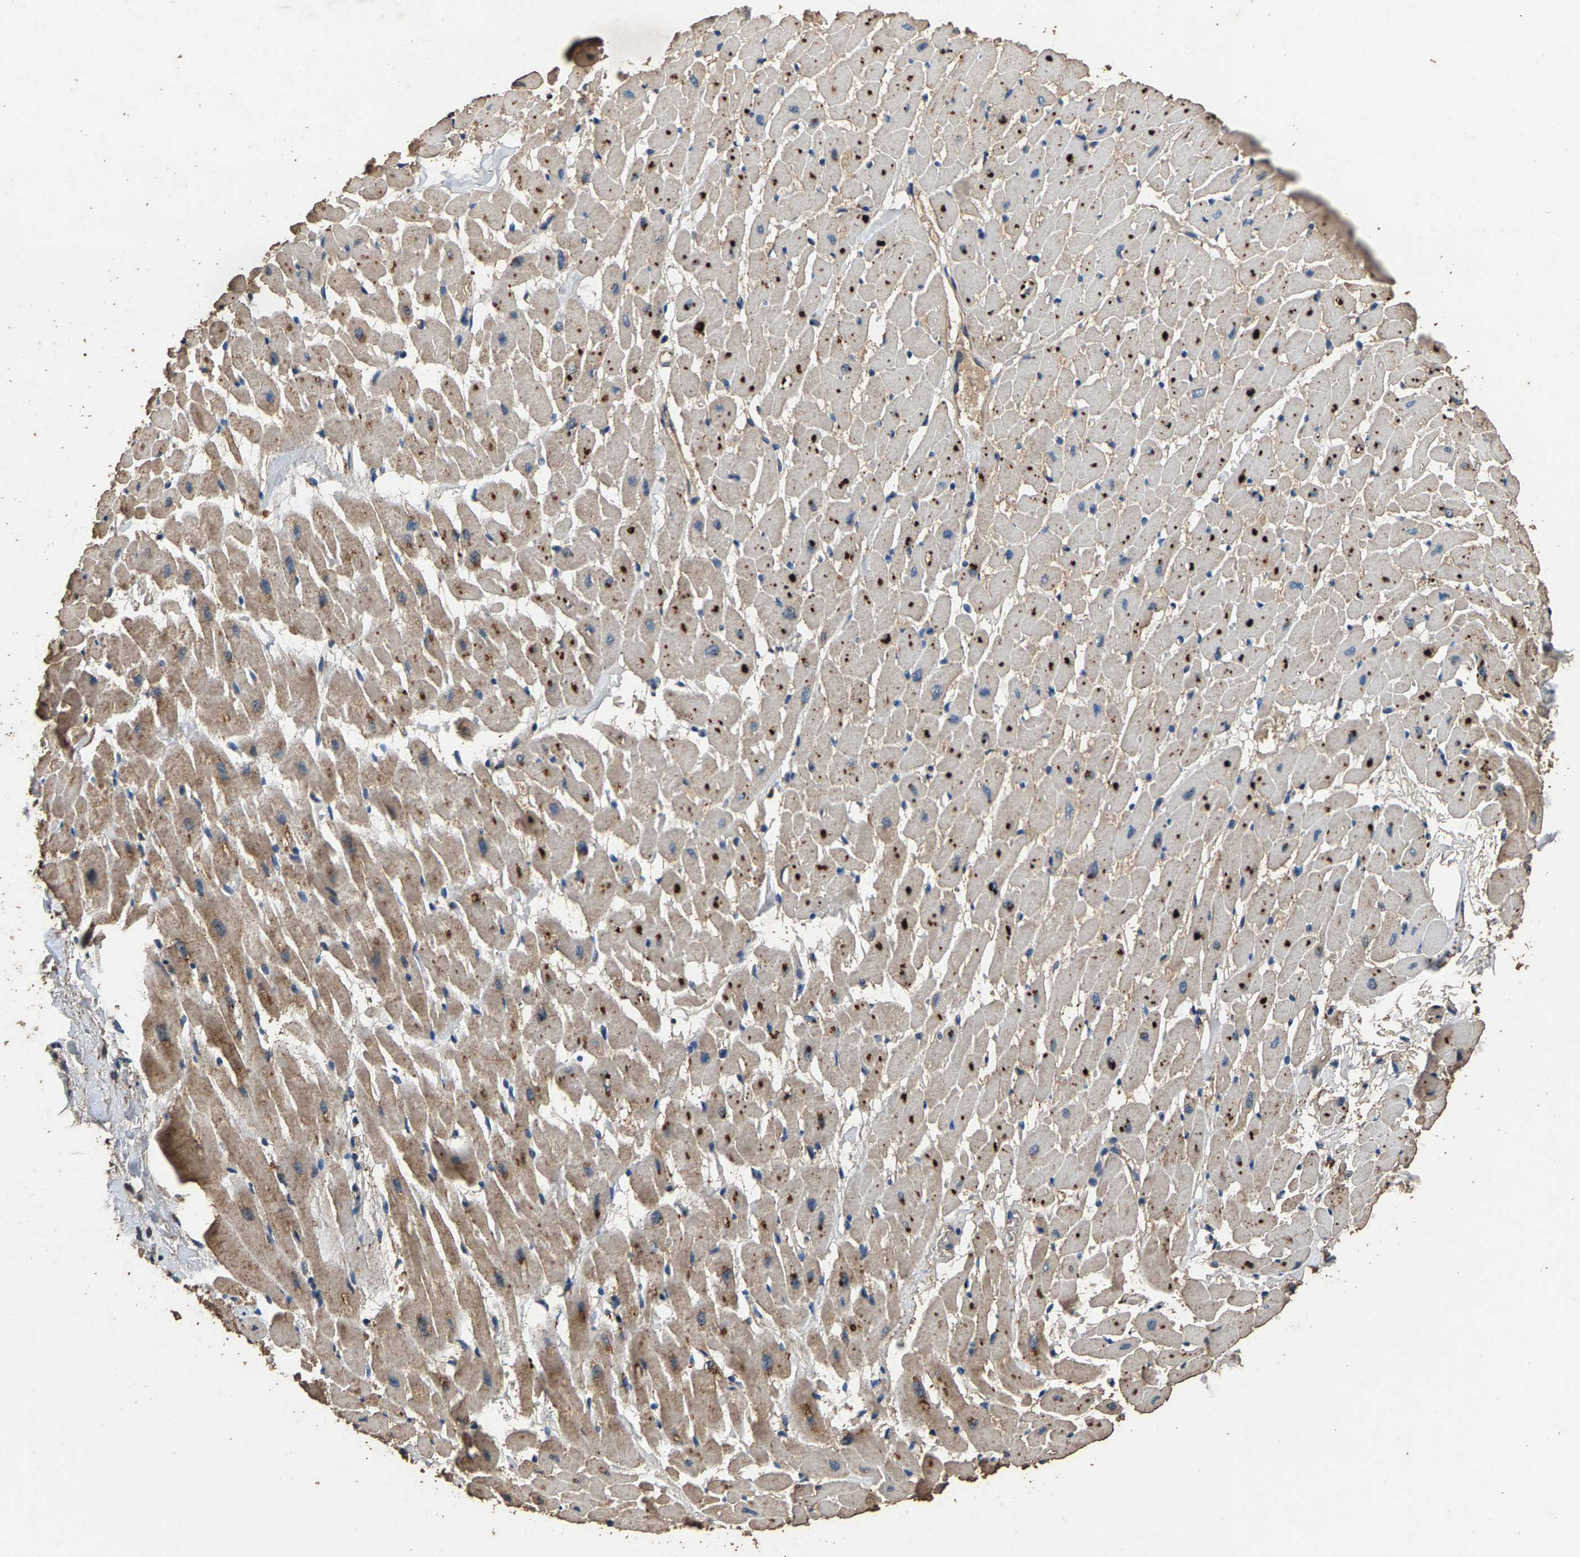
{"staining": {"intensity": "strong", "quantity": ">75%", "location": "cytoplasmic/membranous"}, "tissue": "heart muscle", "cell_type": "Cardiomyocytes", "image_type": "normal", "snomed": [{"axis": "morphology", "description": "Normal tissue, NOS"}, {"axis": "topography", "description": "Heart"}], "caption": "Heart muscle stained with a brown dye demonstrates strong cytoplasmic/membranous positive expression in approximately >75% of cardiomyocytes.", "gene": "MRPL27", "patient": {"sex": "male", "age": 45}}